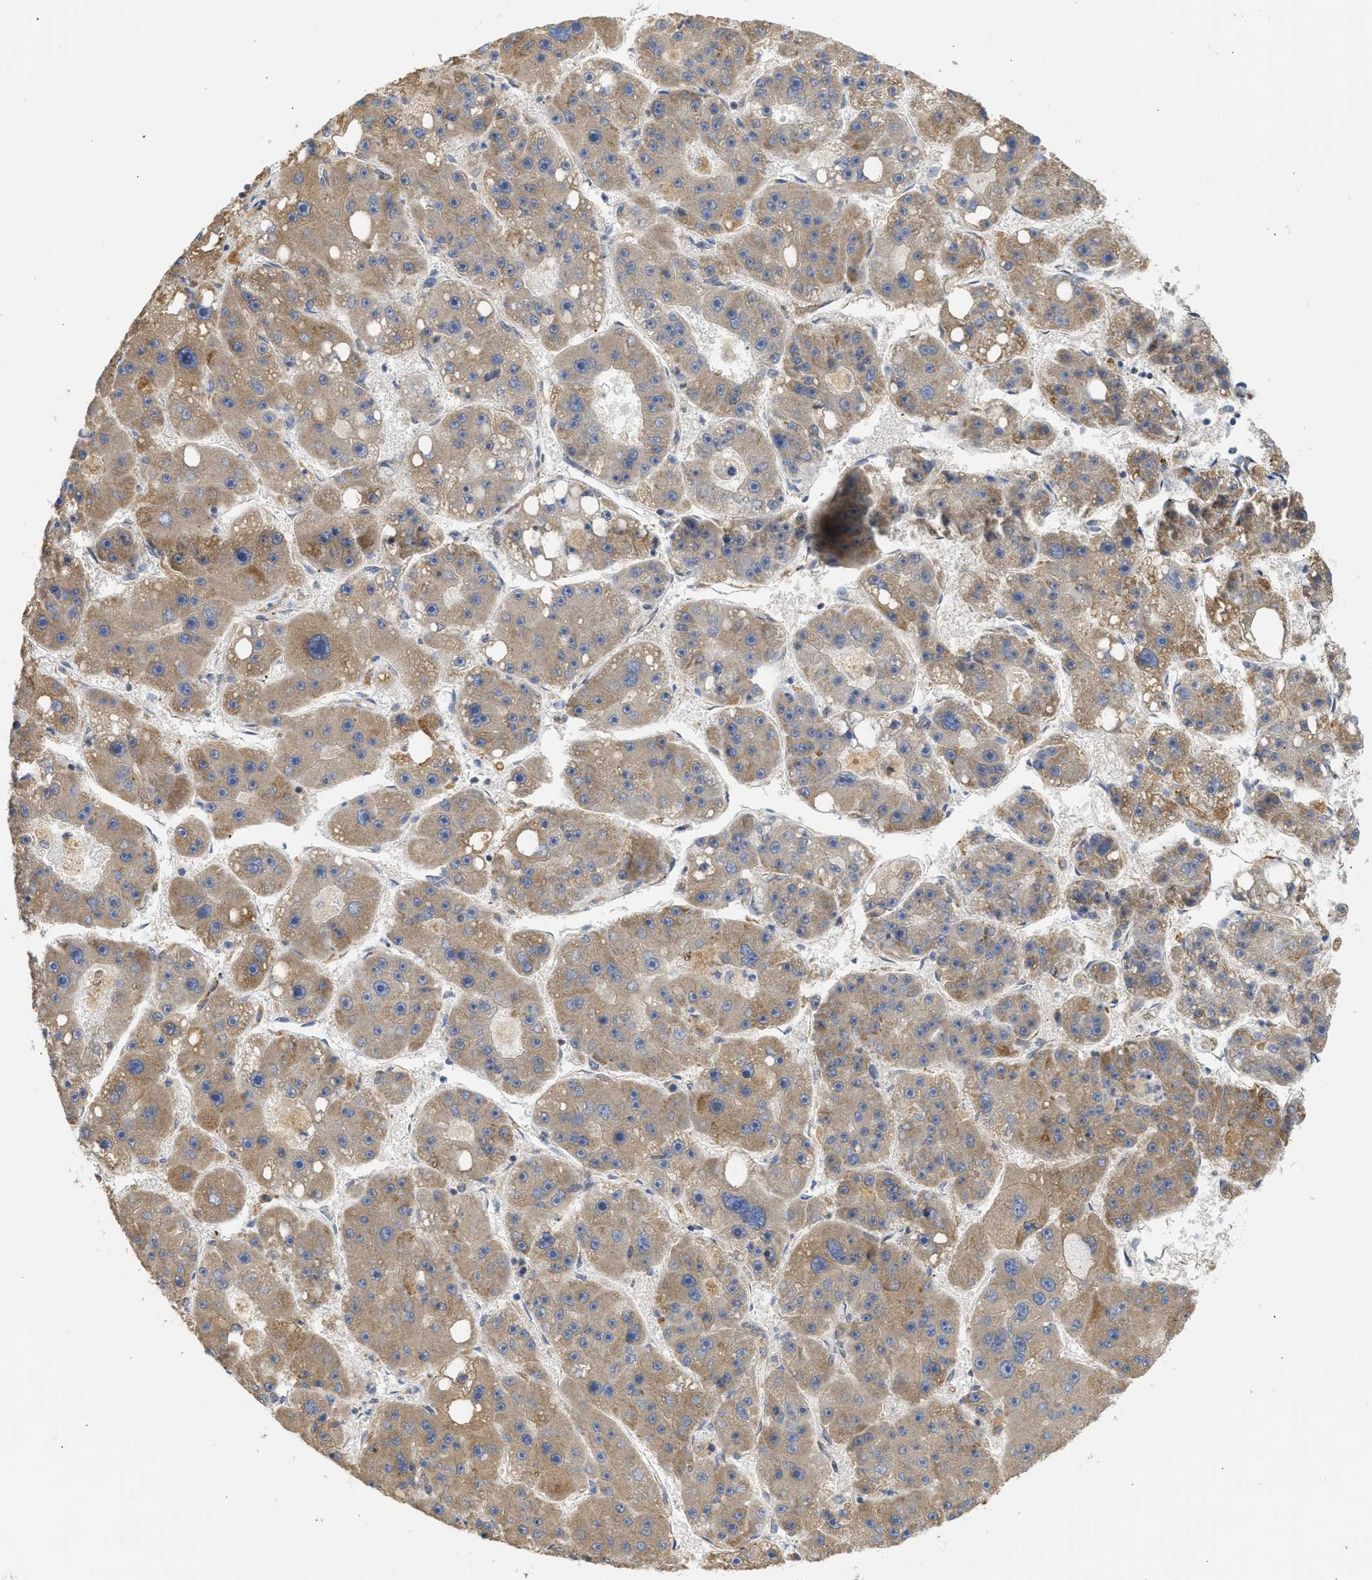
{"staining": {"intensity": "moderate", "quantity": ">75%", "location": "cytoplasmic/membranous"}, "tissue": "liver cancer", "cell_type": "Tumor cells", "image_type": "cancer", "snomed": [{"axis": "morphology", "description": "Carcinoma, Hepatocellular, NOS"}, {"axis": "topography", "description": "Liver"}], "caption": "Brown immunohistochemical staining in human liver cancer displays moderate cytoplasmic/membranous staining in approximately >75% of tumor cells.", "gene": "TMED1", "patient": {"sex": "female", "age": 61}}